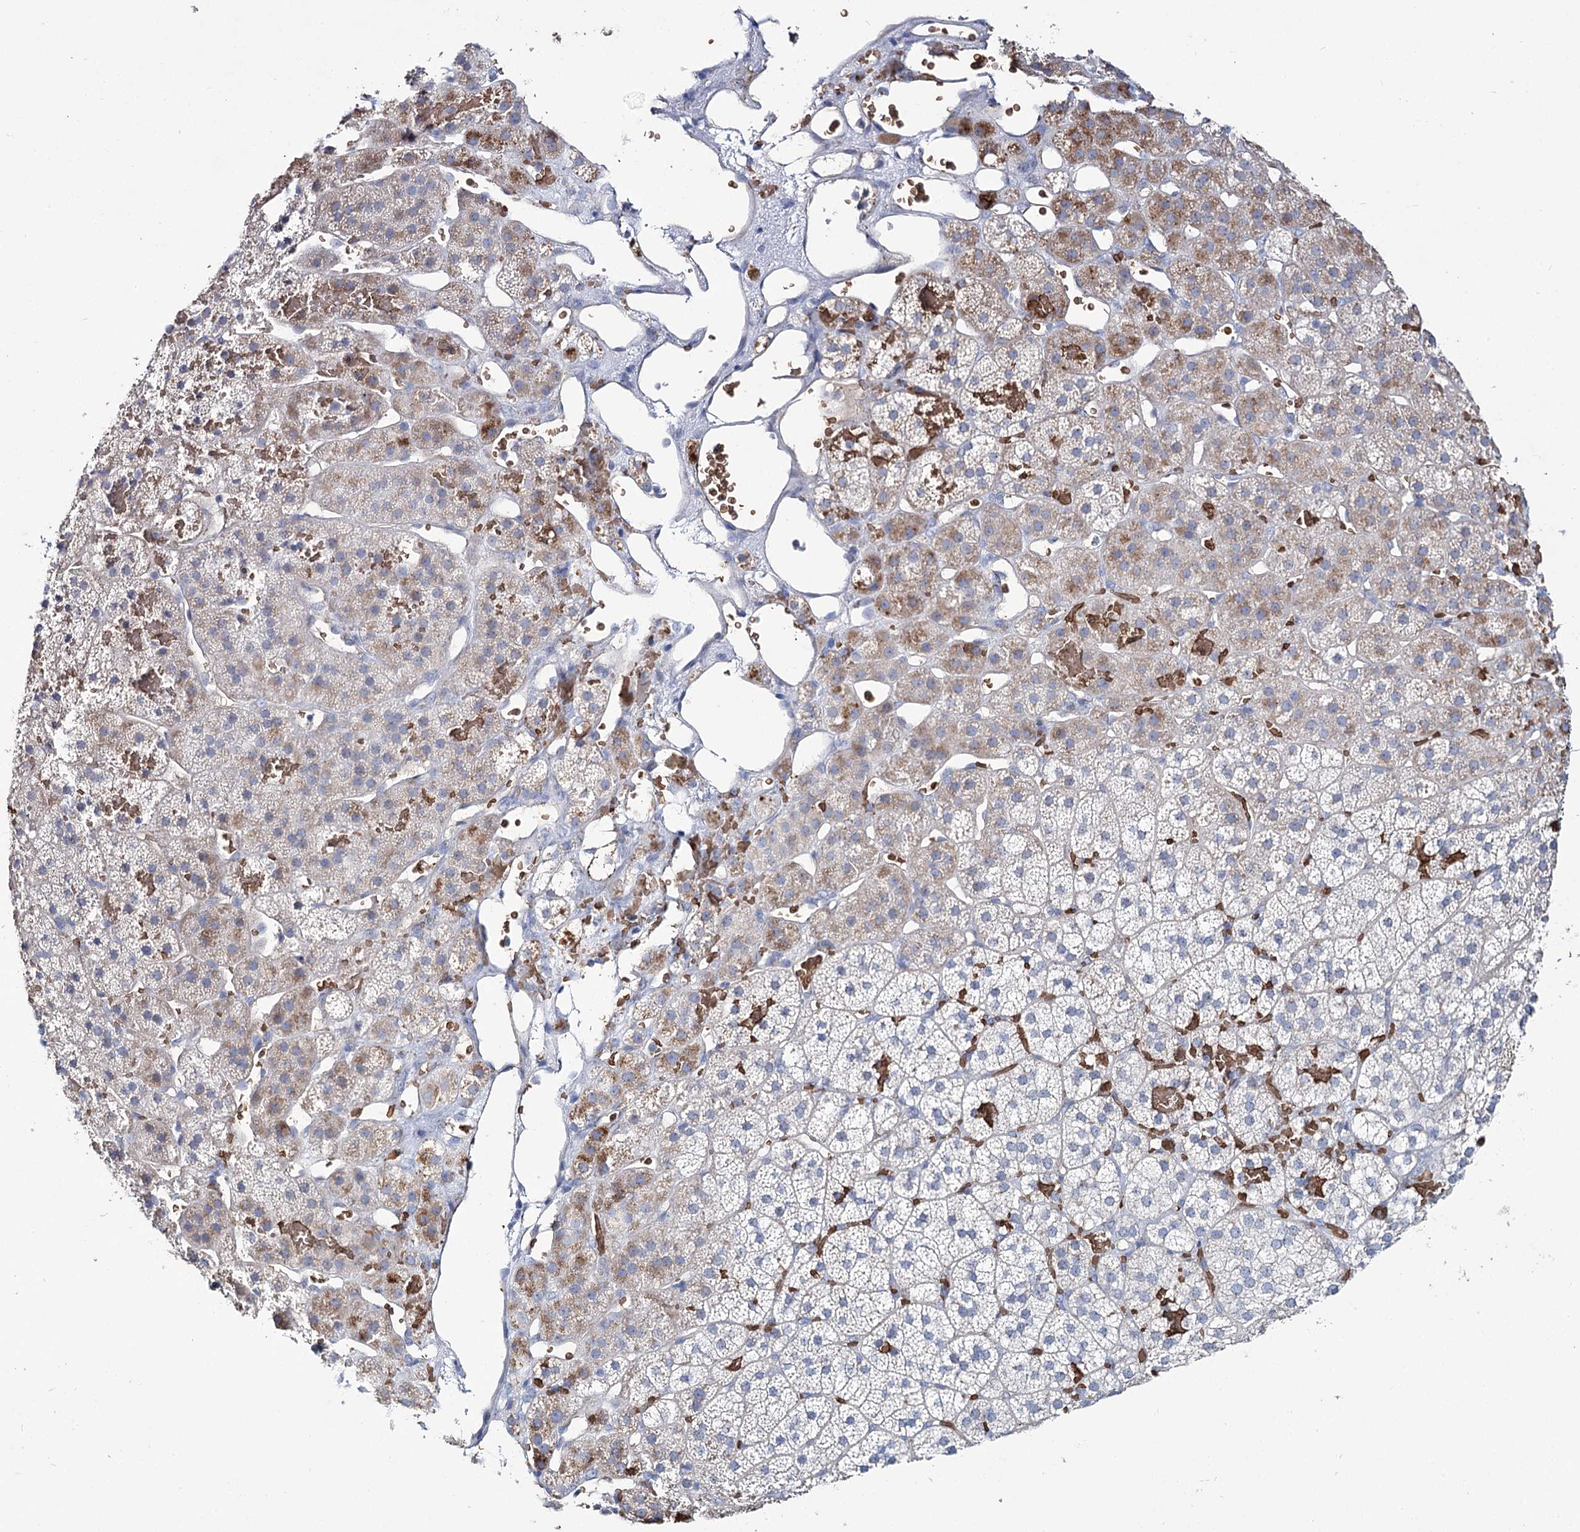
{"staining": {"intensity": "weak", "quantity": "25%-75%", "location": "cytoplasmic/membranous"}, "tissue": "adrenal gland", "cell_type": "Glandular cells", "image_type": "normal", "snomed": [{"axis": "morphology", "description": "Normal tissue, NOS"}, {"axis": "topography", "description": "Adrenal gland"}], "caption": "Immunohistochemistry image of normal adrenal gland: adrenal gland stained using IHC exhibits low levels of weak protein expression localized specifically in the cytoplasmic/membranous of glandular cells, appearing as a cytoplasmic/membranous brown color.", "gene": "GBF1", "patient": {"sex": "female", "age": 44}}